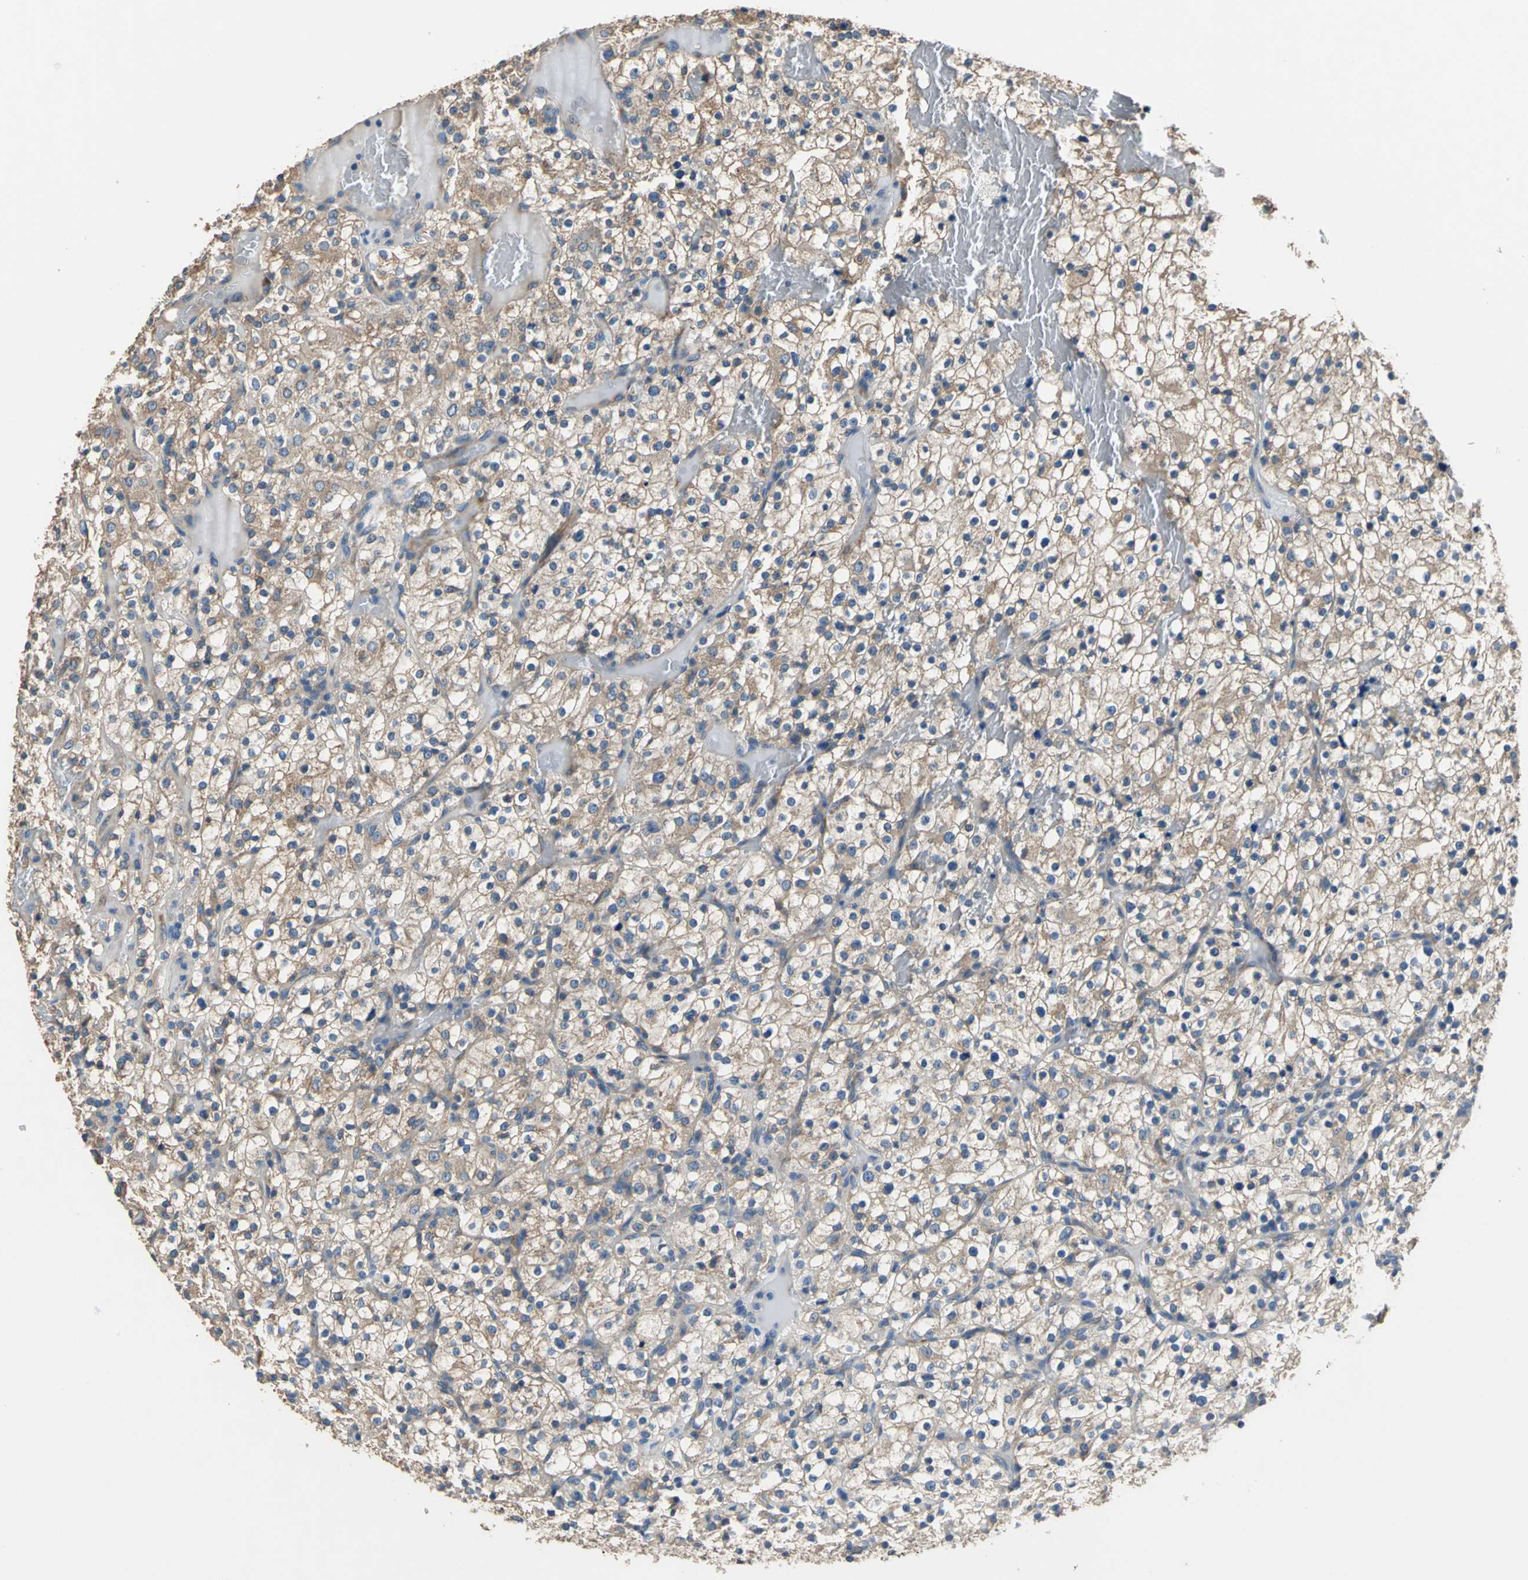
{"staining": {"intensity": "moderate", "quantity": ">75%", "location": "cytoplasmic/membranous"}, "tissue": "renal cancer", "cell_type": "Tumor cells", "image_type": "cancer", "snomed": [{"axis": "morphology", "description": "Normal tissue, NOS"}, {"axis": "morphology", "description": "Adenocarcinoma, NOS"}, {"axis": "topography", "description": "Kidney"}], "caption": "Tumor cells display moderate cytoplasmic/membranous staining in approximately >75% of cells in renal cancer (adenocarcinoma).", "gene": "HEPH", "patient": {"sex": "female", "age": 72}}